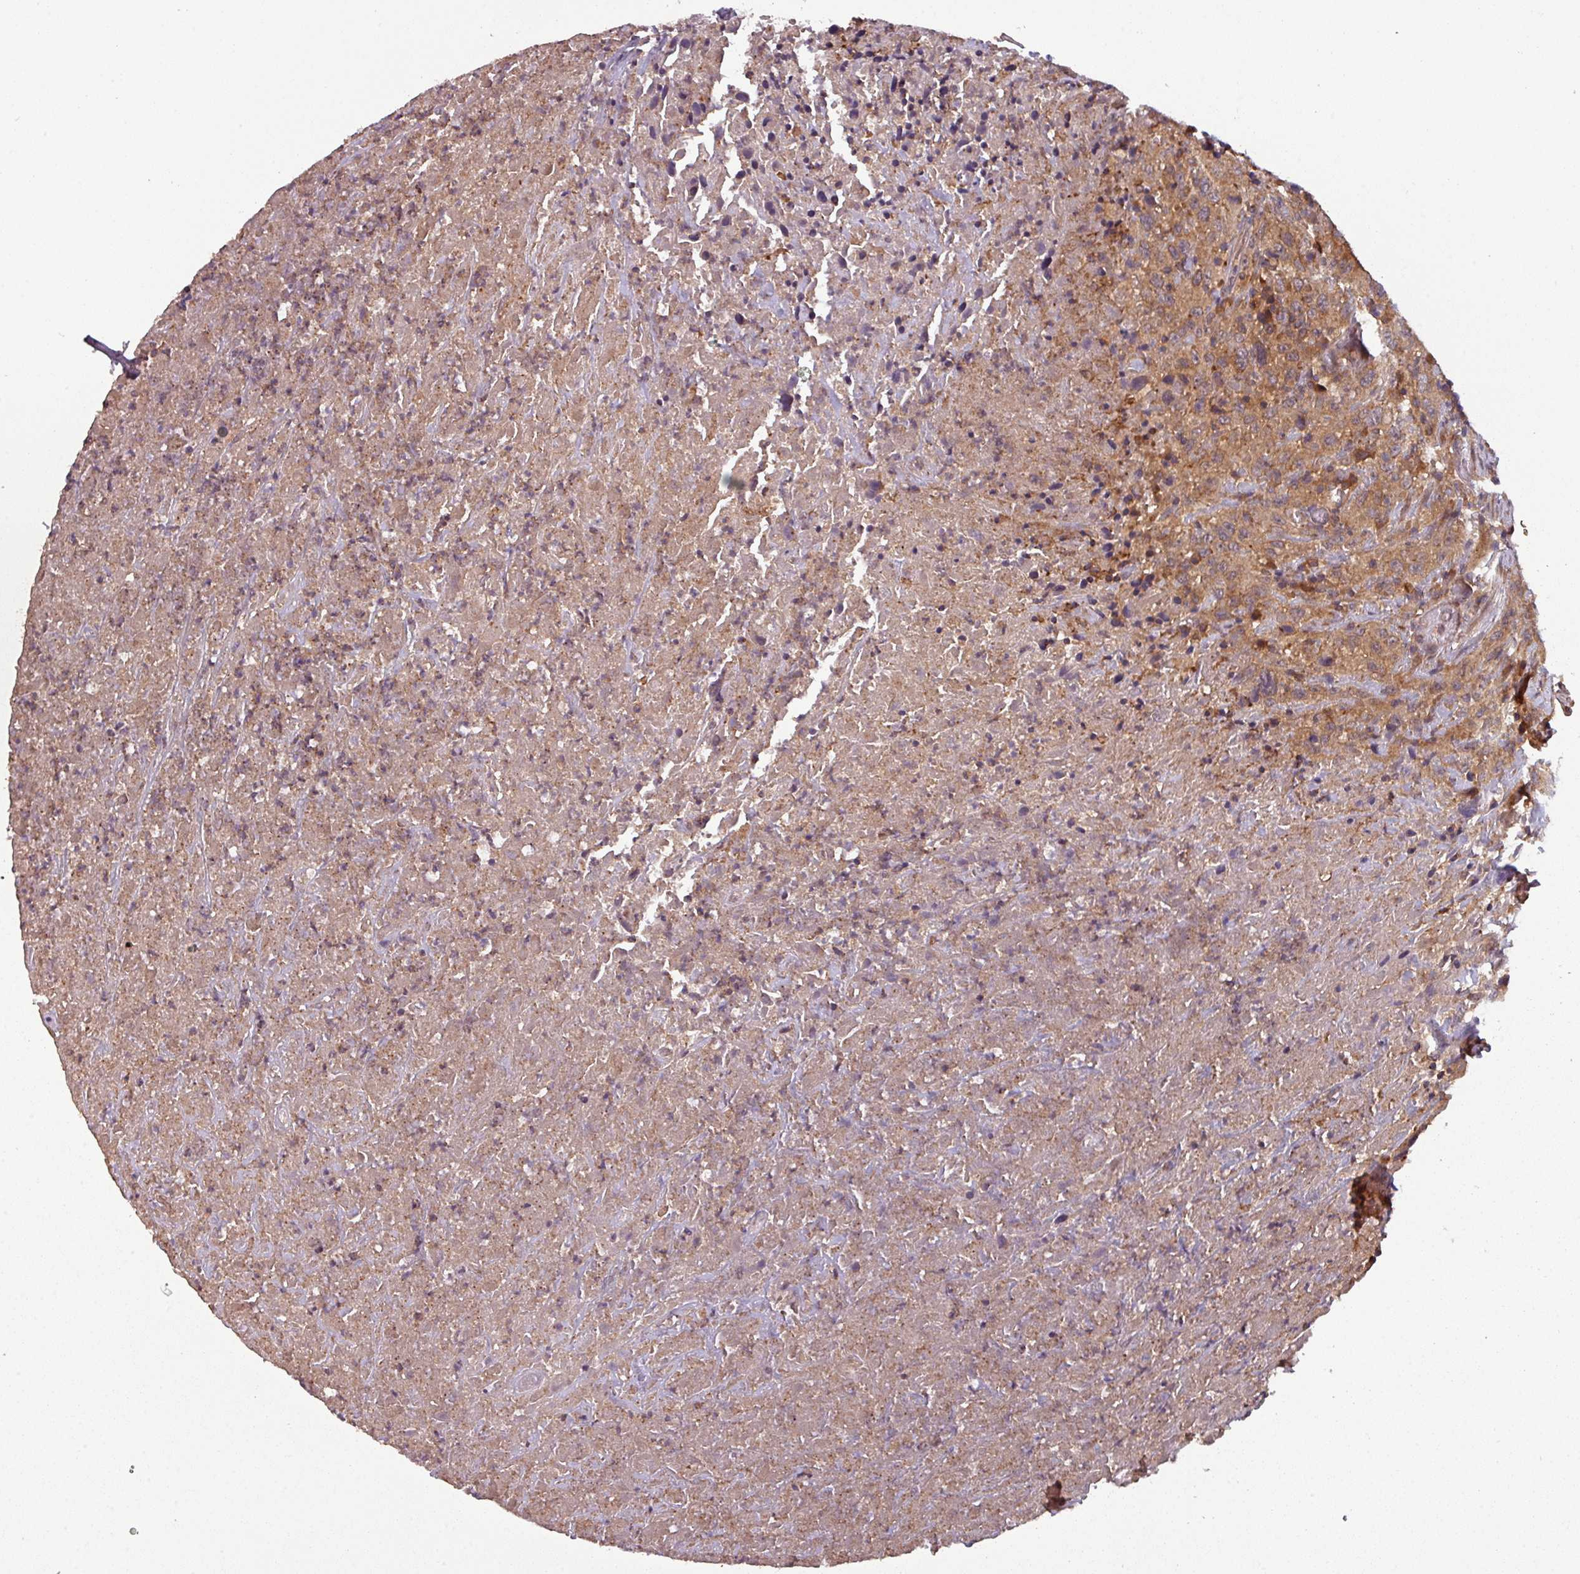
{"staining": {"intensity": "moderate", "quantity": ">75%", "location": "cytoplasmic/membranous"}, "tissue": "urothelial cancer", "cell_type": "Tumor cells", "image_type": "cancer", "snomed": [{"axis": "morphology", "description": "Urothelial carcinoma, High grade"}, {"axis": "topography", "description": "Urinary bladder"}], "caption": "A micrograph of human urothelial cancer stained for a protein reveals moderate cytoplasmic/membranous brown staining in tumor cells.", "gene": "GSKIP", "patient": {"sex": "male", "age": 61}}